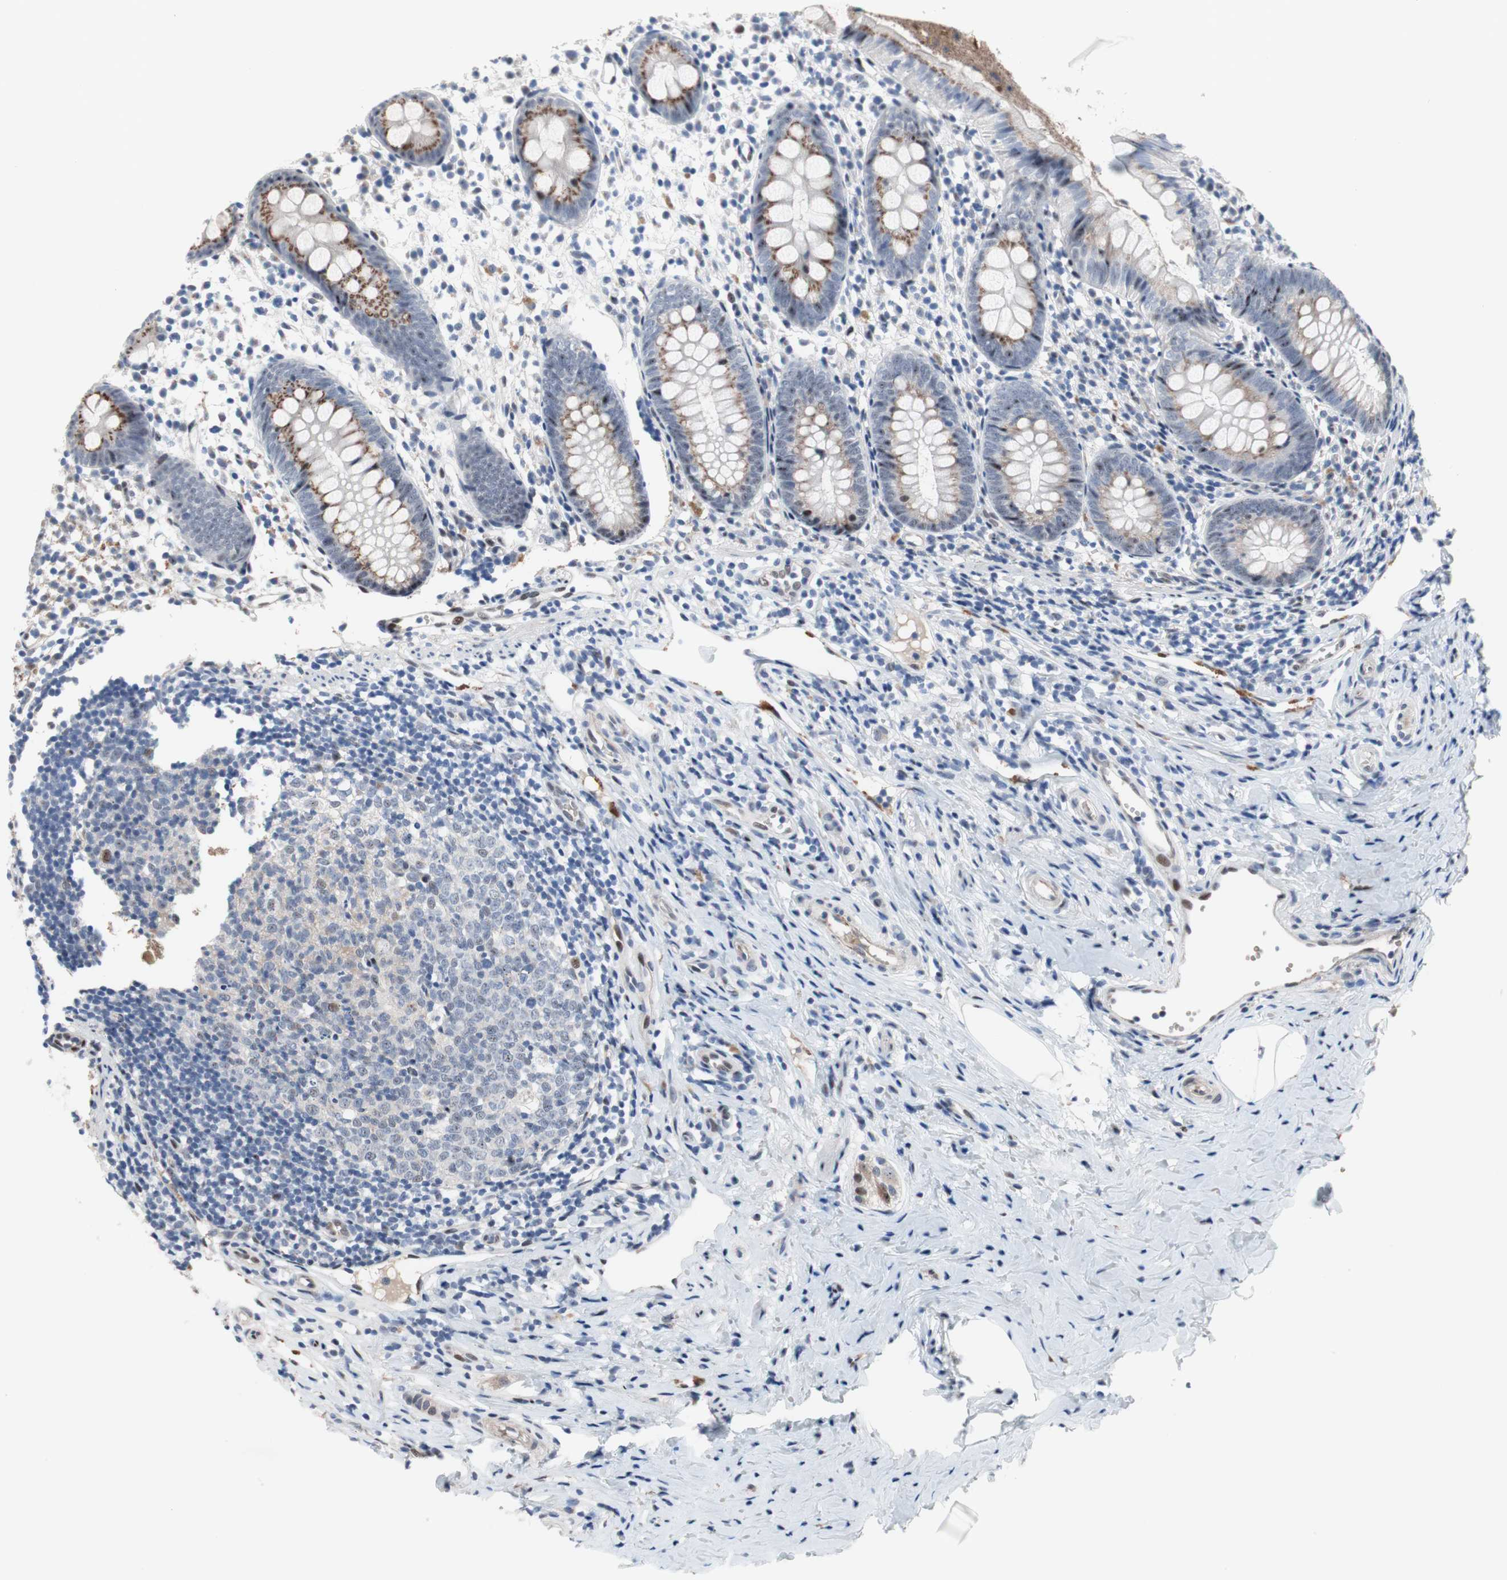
{"staining": {"intensity": "moderate", "quantity": "<25%", "location": "cytoplasmic/membranous,nuclear"}, "tissue": "appendix", "cell_type": "Glandular cells", "image_type": "normal", "snomed": [{"axis": "morphology", "description": "Normal tissue, NOS"}, {"axis": "topography", "description": "Appendix"}], "caption": "The histopathology image reveals immunohistochemical staining of benign appendix. There is moderate cytoplasmic/membranous,nuclear positivity is present in about <25% of glandular cells. (DAB (3,3'-diaminobenzidine) IHC, brown staining for protein, blue staining for nuclei).", "gene": "PINX1", "patient": {"sex": "female", "age": 20}}